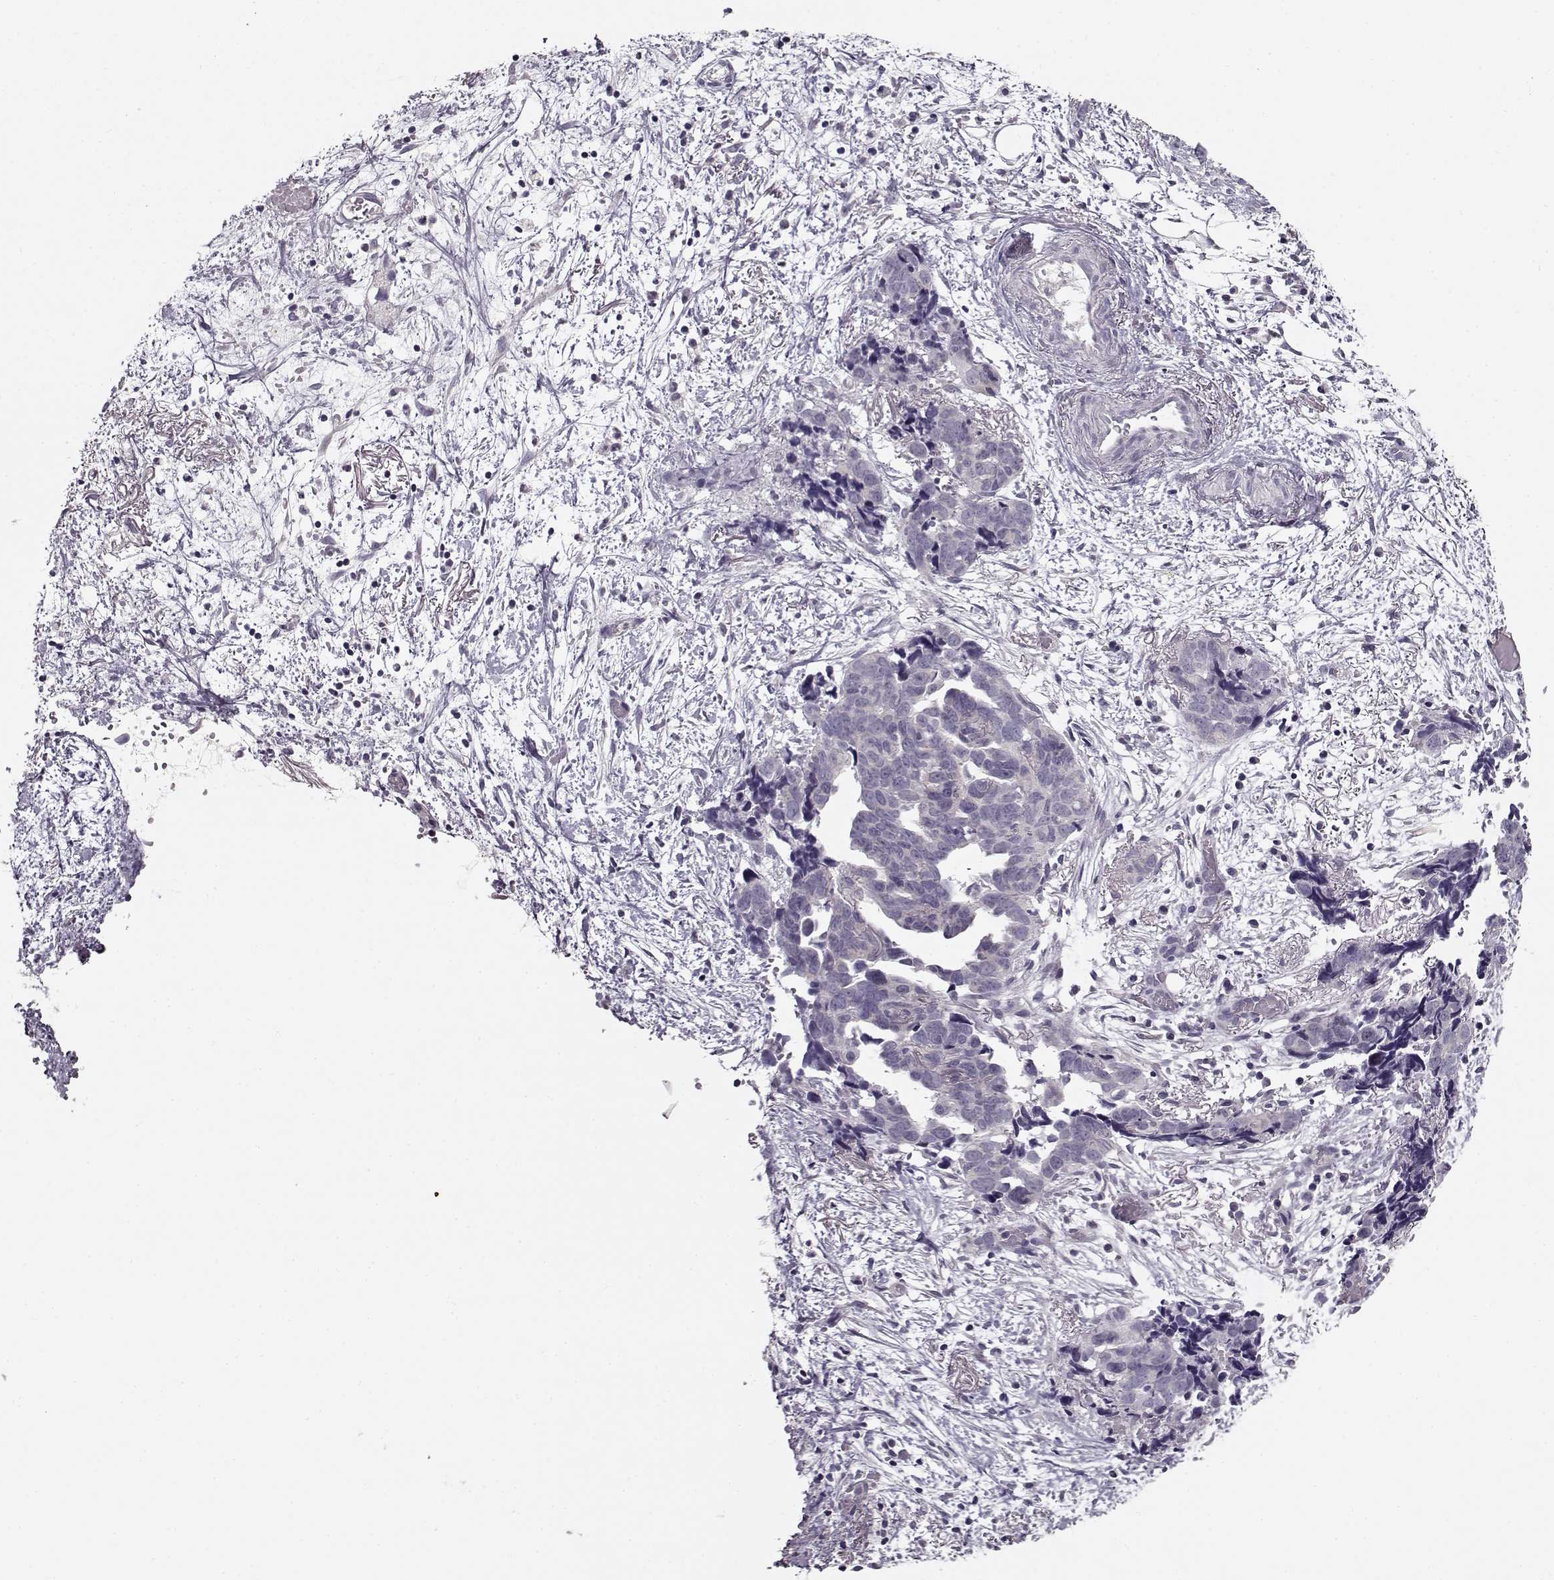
{"staining": {"intensity": "negative", "quantity": "none", "location": "none"}, "tissue": "ovarian cancer", "cell_type": "Tumor cells", "image_type": "cancer", "snomed": [{"axis": "morphology", "description": "Cystadenocarcinoma, serous, NOS"}, {"axis": "topography", "description": "Ovary"}], "caption": "Tumor cells show no significant protein positivity in ovarian cancer.", "gene": "RP1L1", "patient": {"sex": "female", "age": 69}}